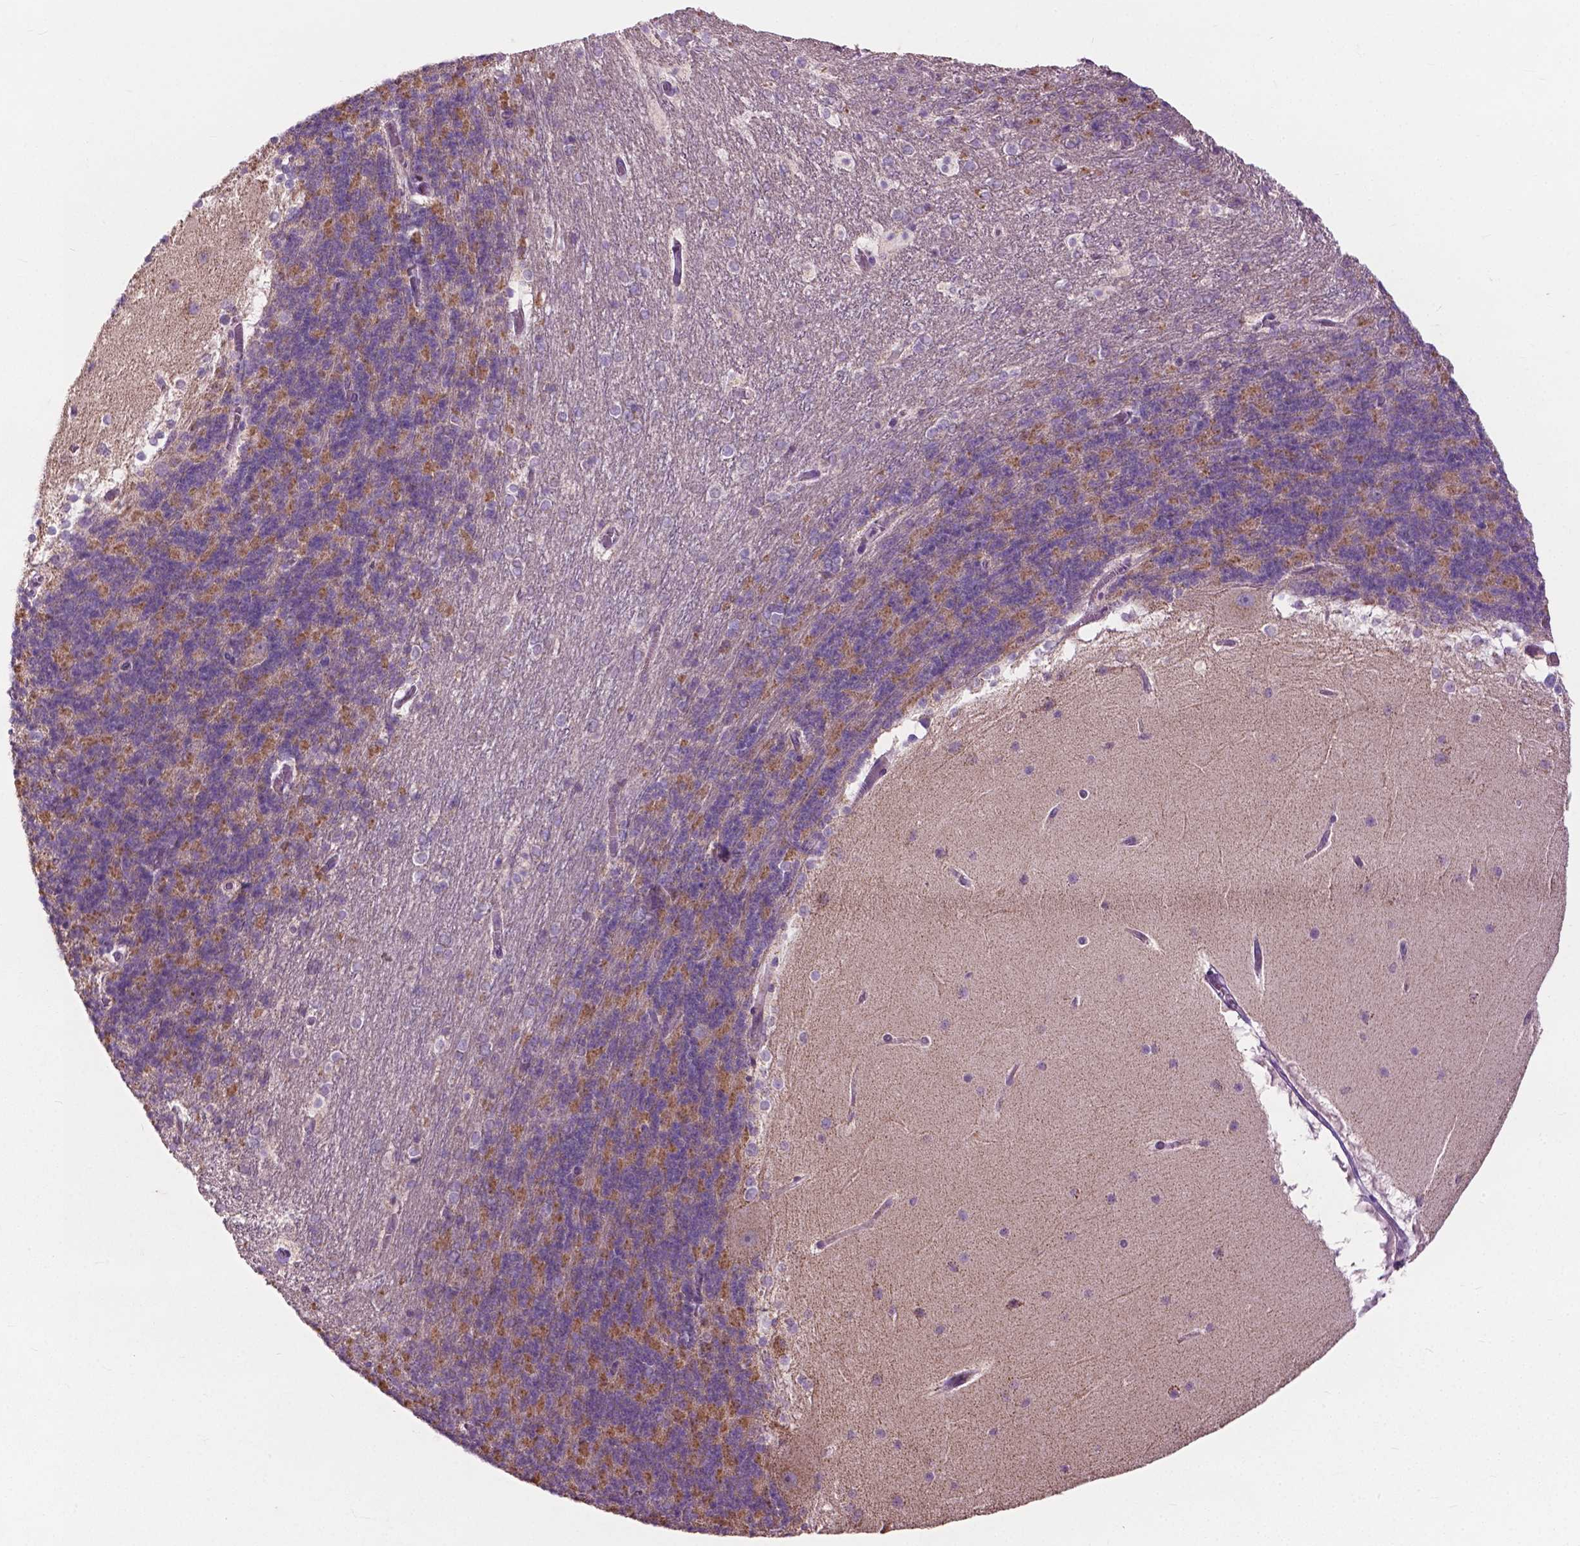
{"staining": {"intensity": "moderate", "quantity": "25%-75%", "location": "cytoplasmic/membranous"}, "tissue": "cerebellum", "cell_type": "Cells in granular layer", "image_type": "normal", "snomed": [{"axis": "morphology", "description": "Normal tissue, NOS"}, {"axis": "topography", "description": "Cerebellum"}], "caption": "Cerebellum stained for a protein (brown) displays moderate cytoplasmic/membranous positive expression in approximately 25%-75% of cells in granular layer.", "gene": "NDUFS1", "patient": {"sex": "female", "age": 19}}